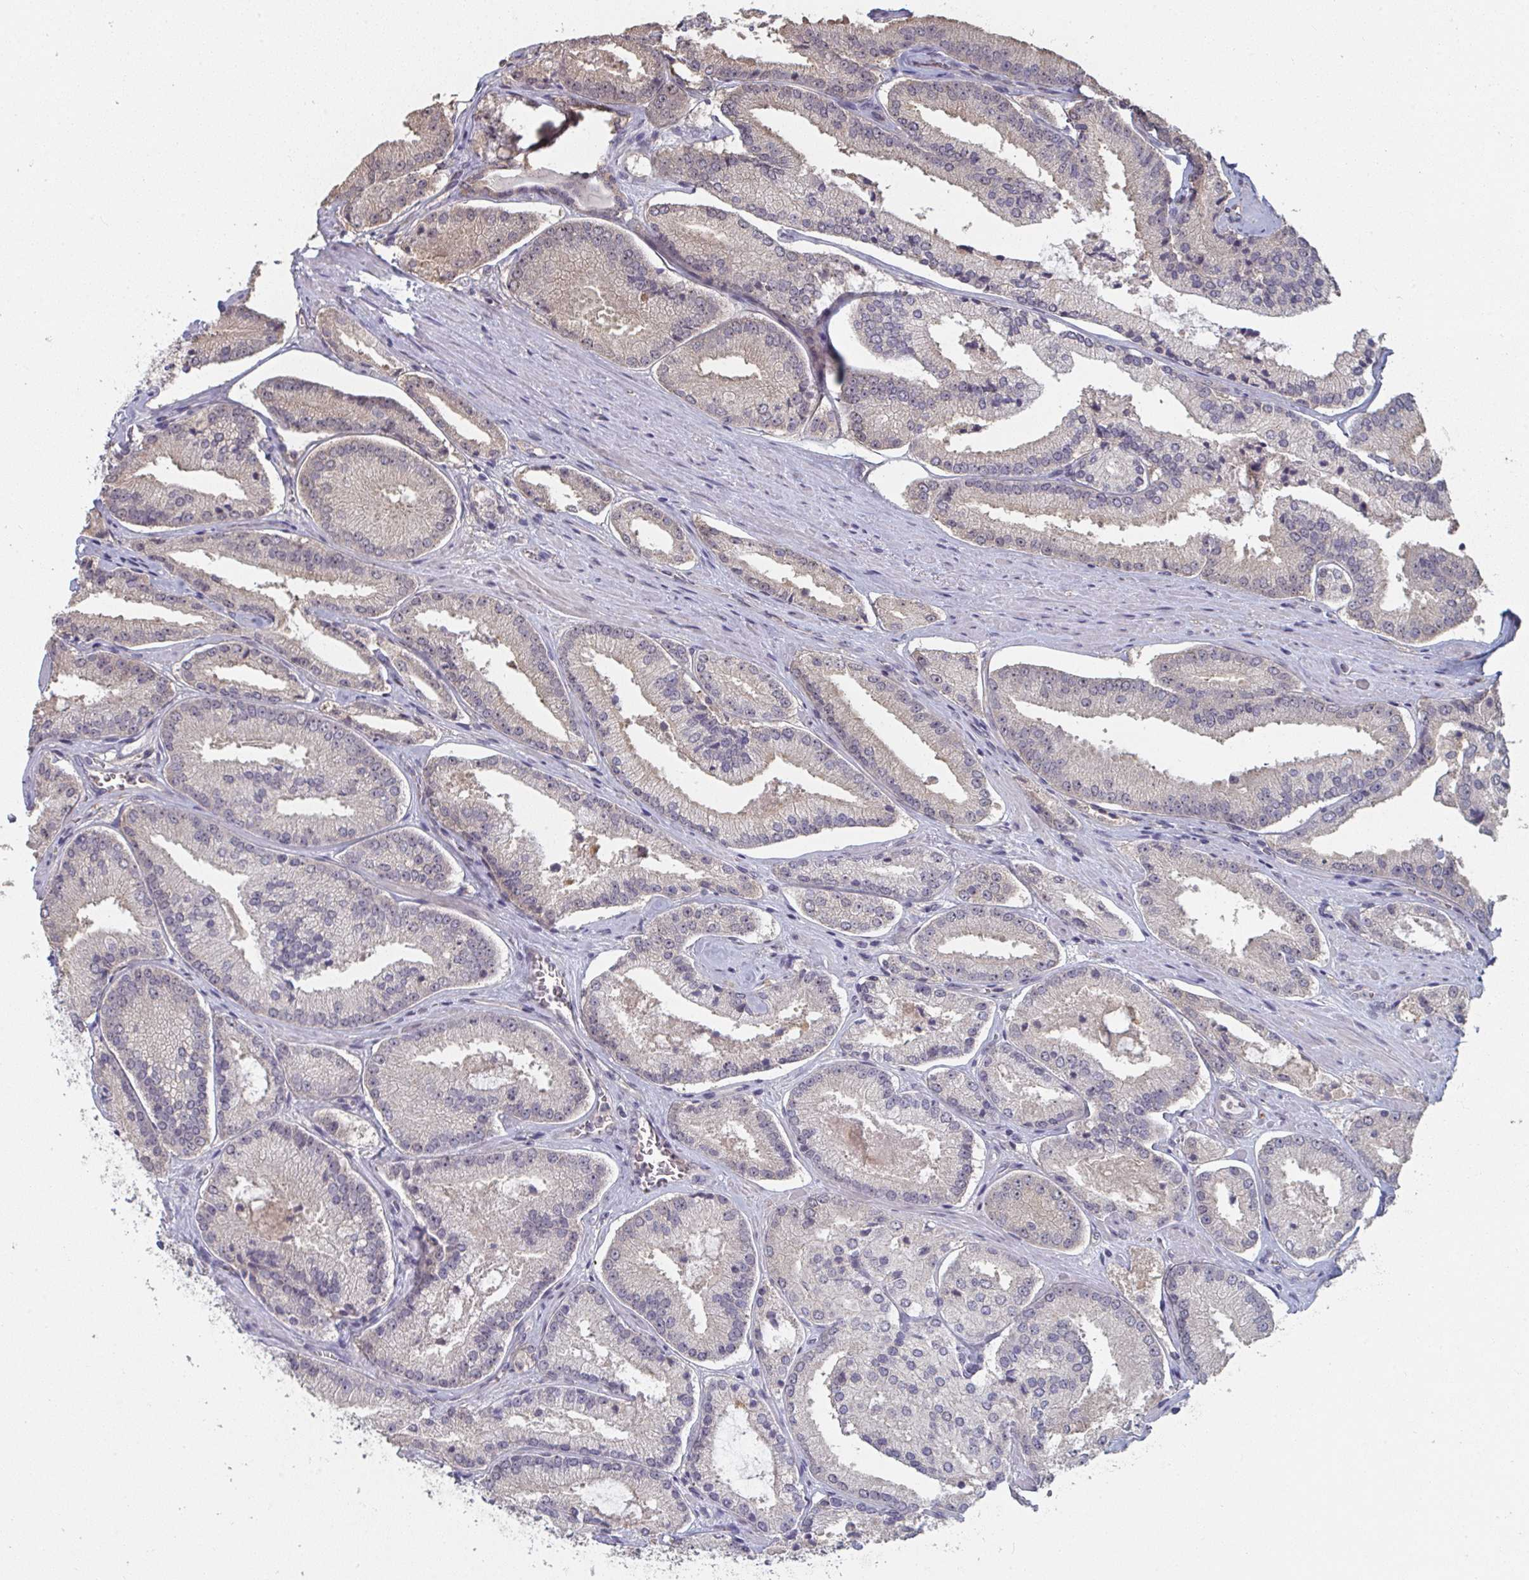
{"staining": {"intensity": "weak", "quantity": "<25%", "location": "cytoplasmic/membranous"}, "tissue": "prostate cancer", "cell_type": "Tumor cells", "image_type": "cancer", "snomed": [{"axis": "morphology", "description": "Adenocarcinoma, High grade"}, {"axis": "topography", "description": "Prostate"}], "caption": "This is an IHC image of human adenocarcinoma (high-grade) (prostate). There is no positivity in tumor cells.", "gene": "LIX1", "patient": {"sex": "male", "age": 73}}